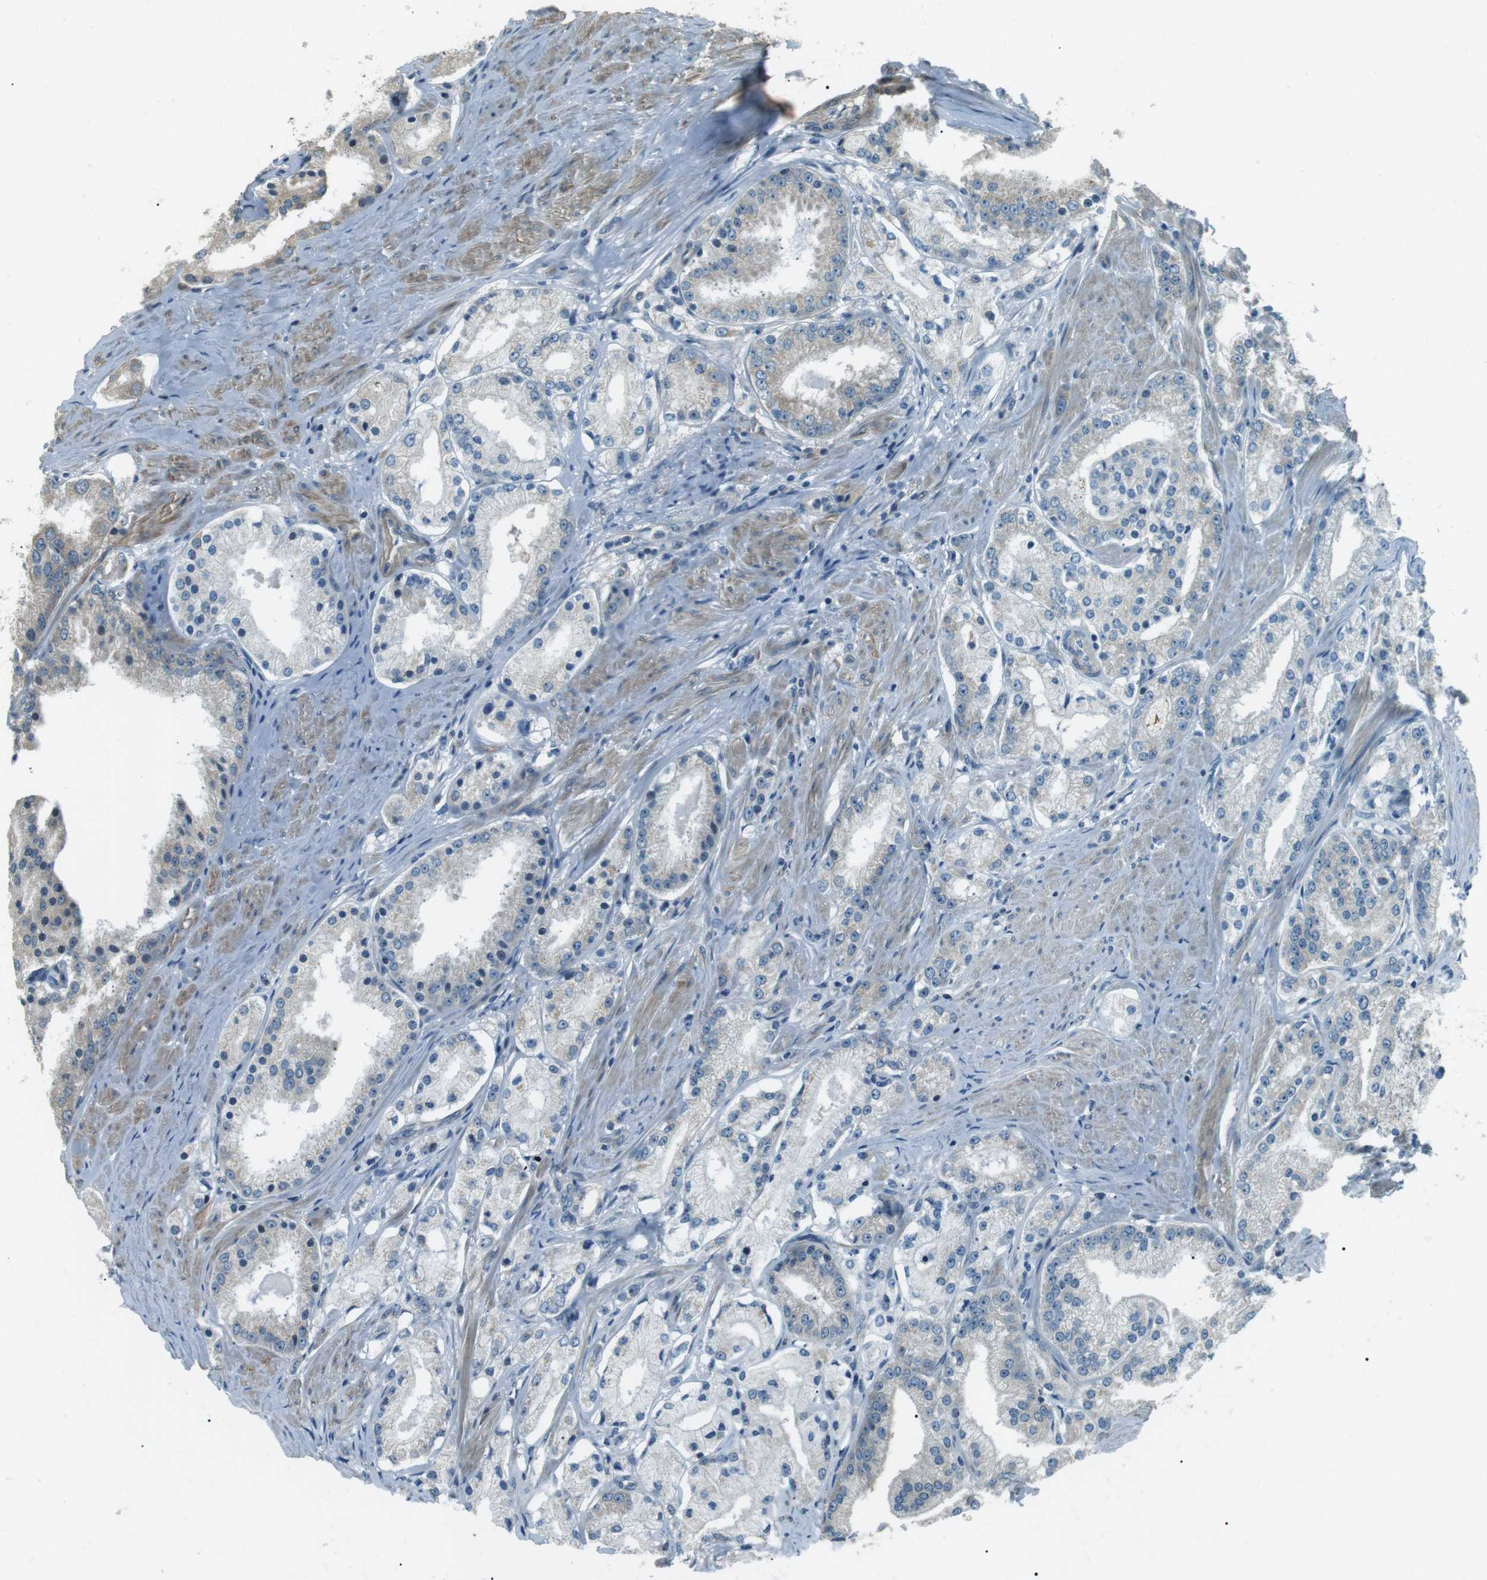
{"staining": {"intensity": "weak", "quantity": "25%-75%", "location": "cytoplasmic/membranous"}, "tissue": "prostate cancer", "cell_type": "Tumor cells", "image_type": "cancer", "snomed": [{"axis": "morphology", "description": "Adenocarcinoma, Low grade"}, {"axis": "topography", "description": "Prostate"}], "caption": "This micrograph reveals immunohistochemistry staining of human low-grade adenocarcinoma (prostate), with low weak cytoplasmic/membranous positivity in approximately 25%-75% of tumor cells.", "gene": "TMEM74", "patient": {"sex": "male", "age": 63}}